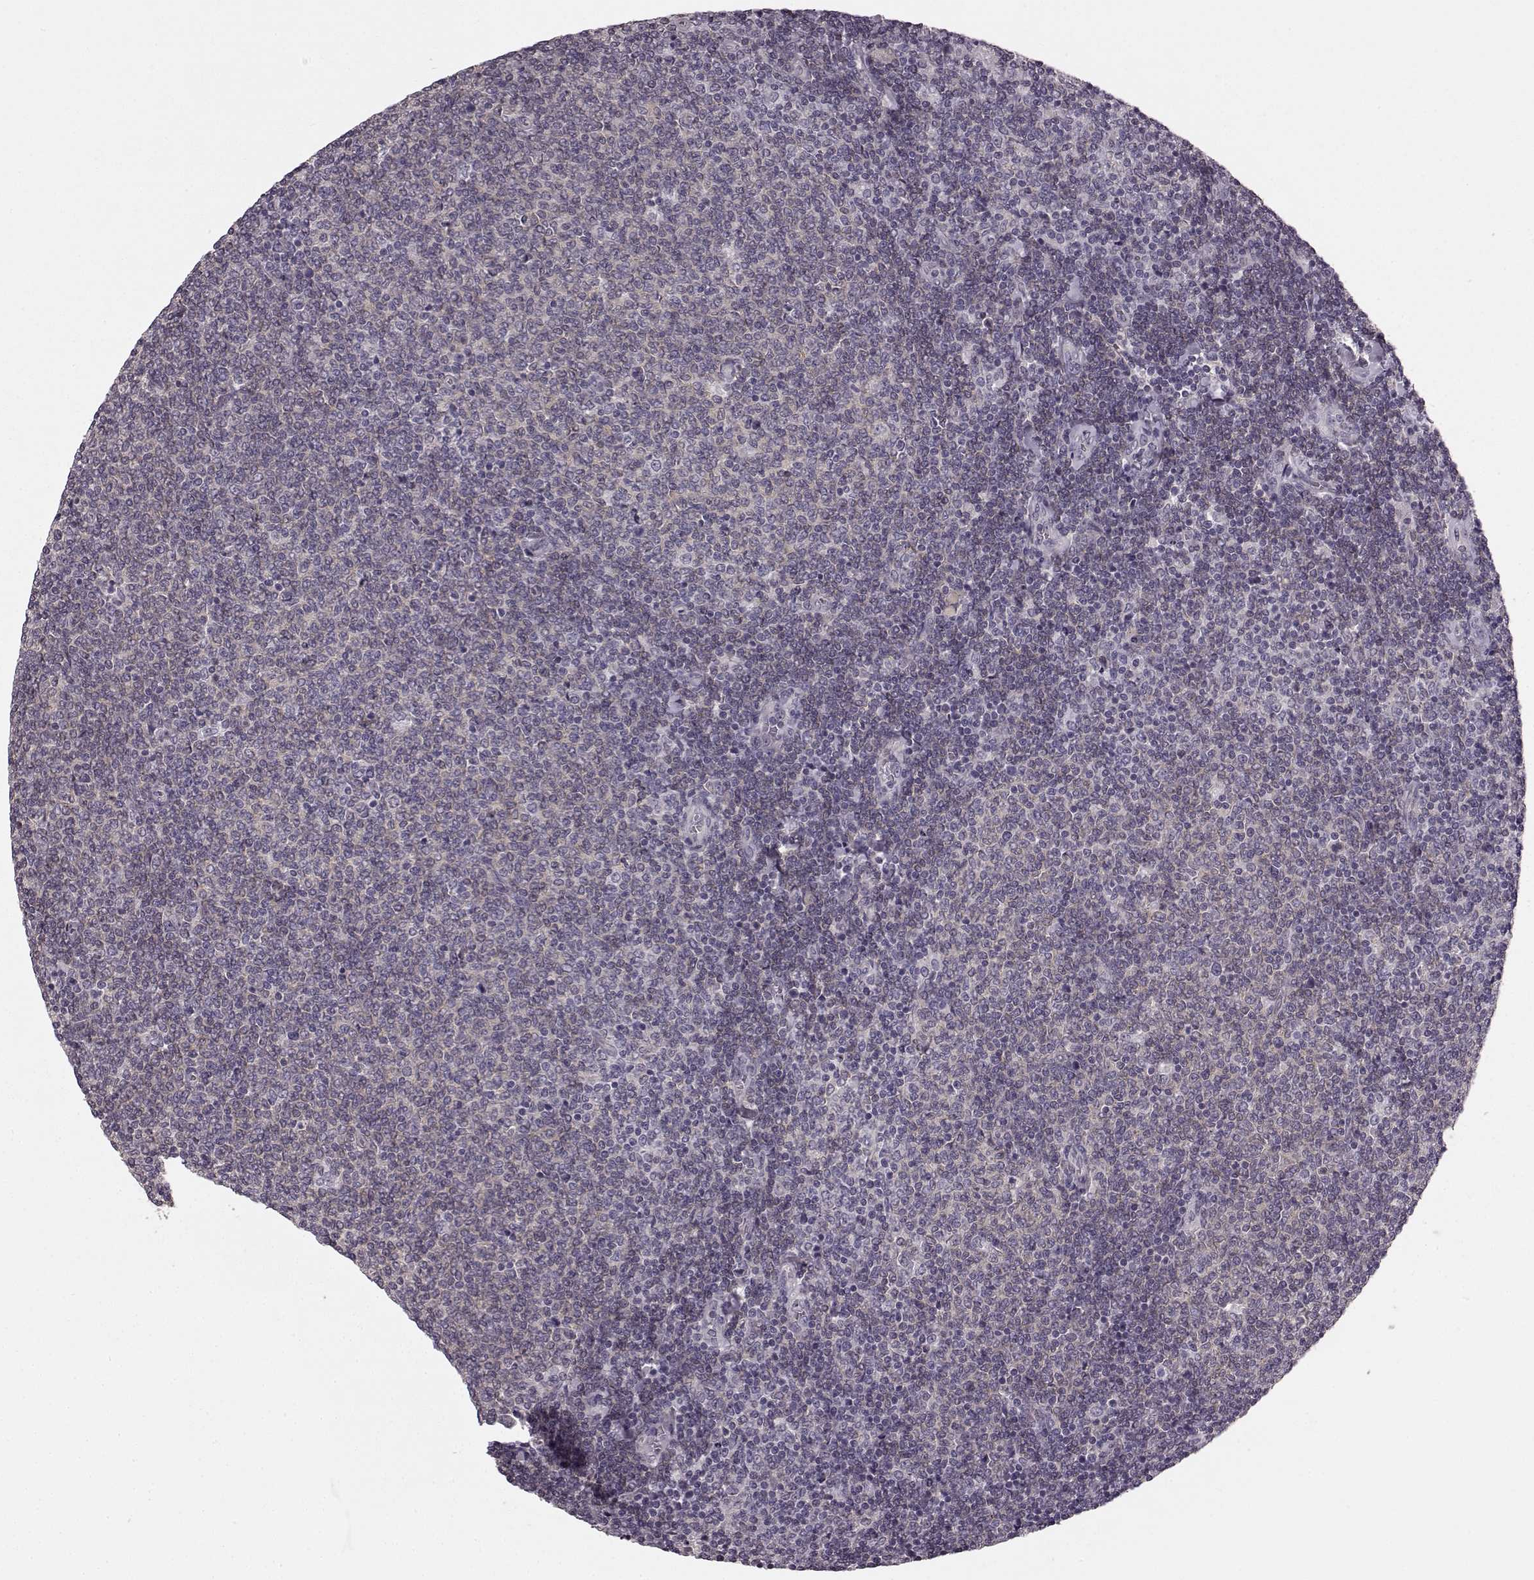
{"staining": {"intensity": "negative", "quantity": "none", "location": "none"}, "tissue": "lymphoma", "cell_type": "Tumor cells", "image_type": "cancer", "snomed": [{"axis": "morphology", "description": "Malignant lymphoma, non-Hodgkin's type, Low grade"}, {"axis": "topography", "description": "Lymph node"}], "caption": "IHC histopathology image of neoplastic tissue: malignant lymphoma, non-Hodgkin's type (low-grade) stained with DAB shows no significant protein staining in tumor cells.", "gene": "PRKCE", "patient": {"sex": "male", "age": 52}}